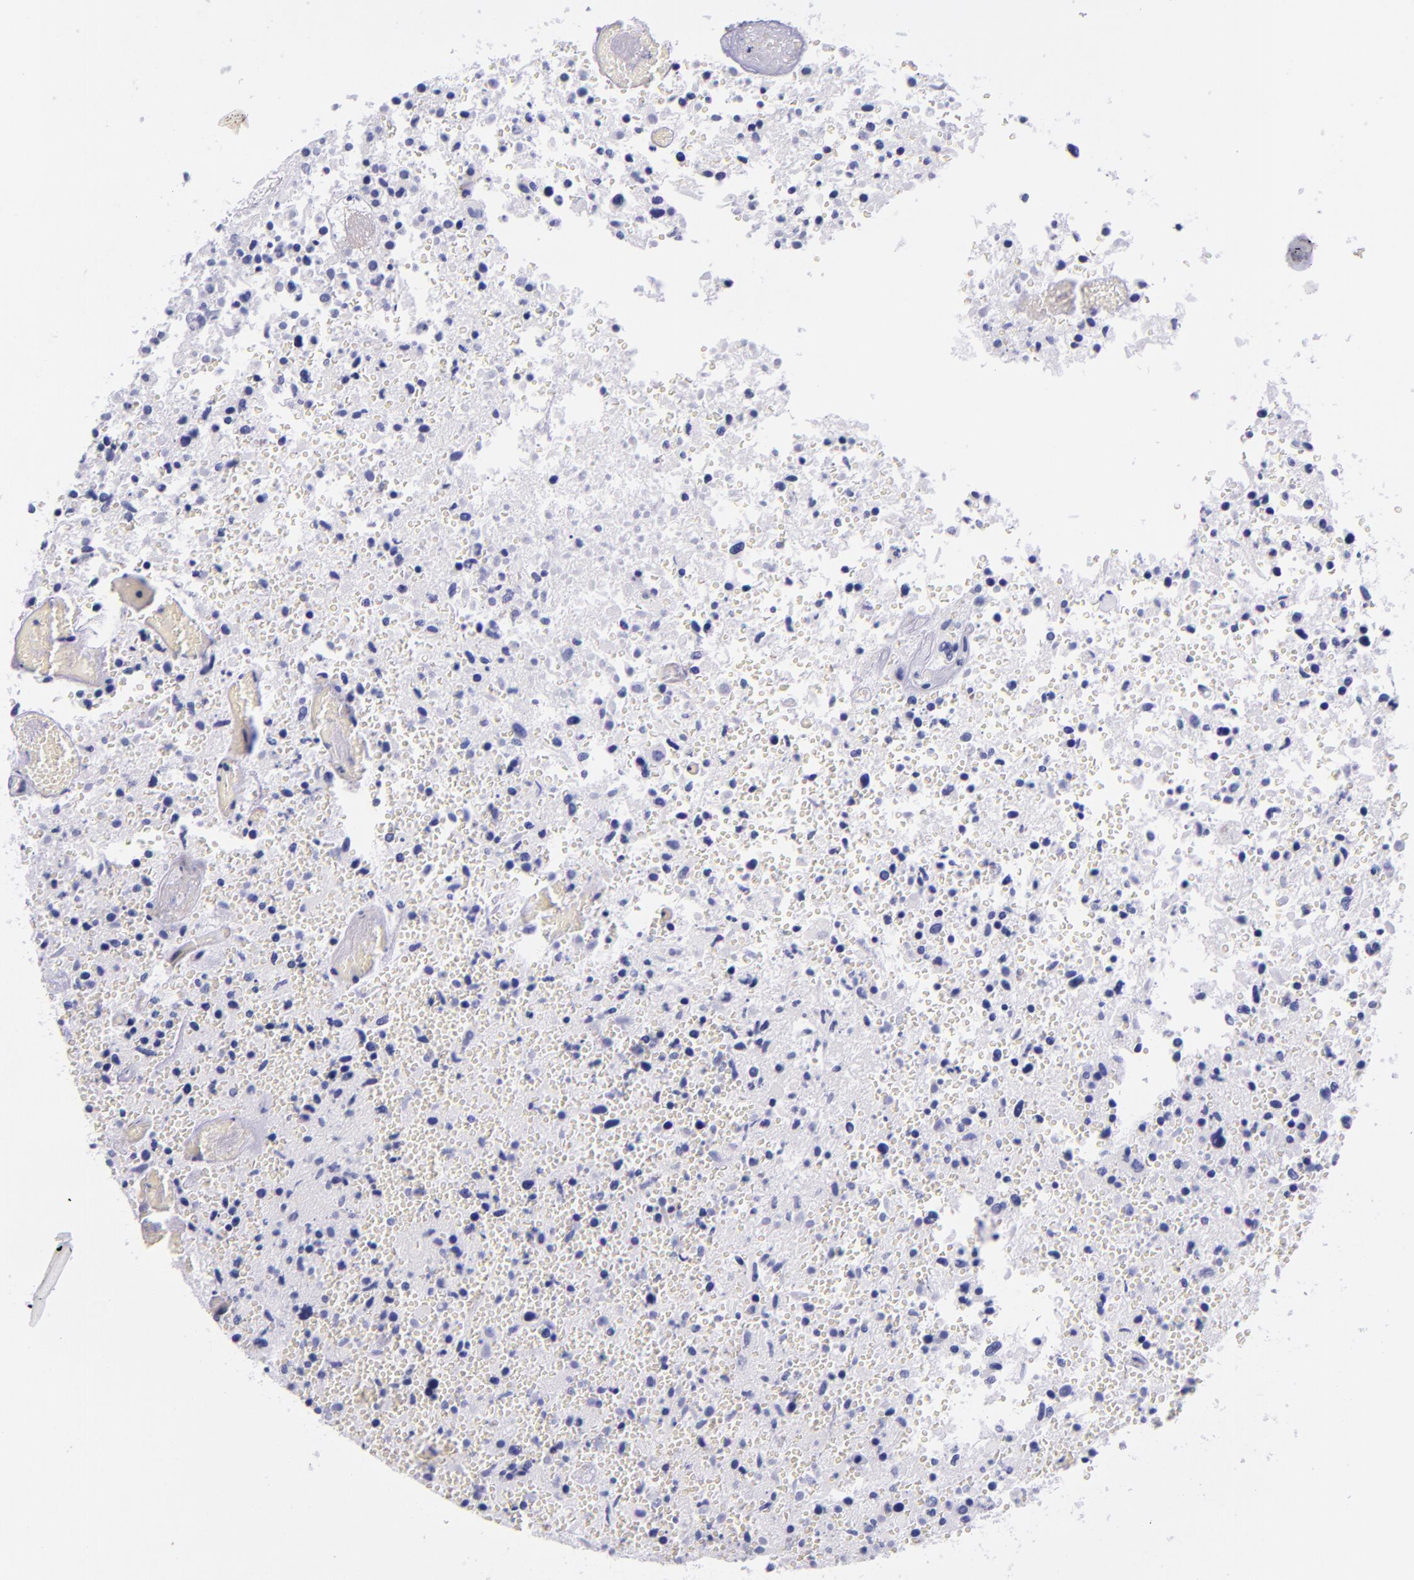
{"staining": {"intensity": "negative", "quantity": "none", "location": "none"}, "tissue": "glioma", "cell_type": "Tumor cells", "image_type": "cancer", "snomed": [{"axis": "morphology", "description": "Glioma, malignant, High grade"}, {"axis": "topography", "description": "Brain"}], "caption": "Human malignant high-grade glioma stained for a protein using IHC demonstrates no staining in tumor cells.", "gene": "SLPI", "patient": {"sex": "male", "age": 72}}